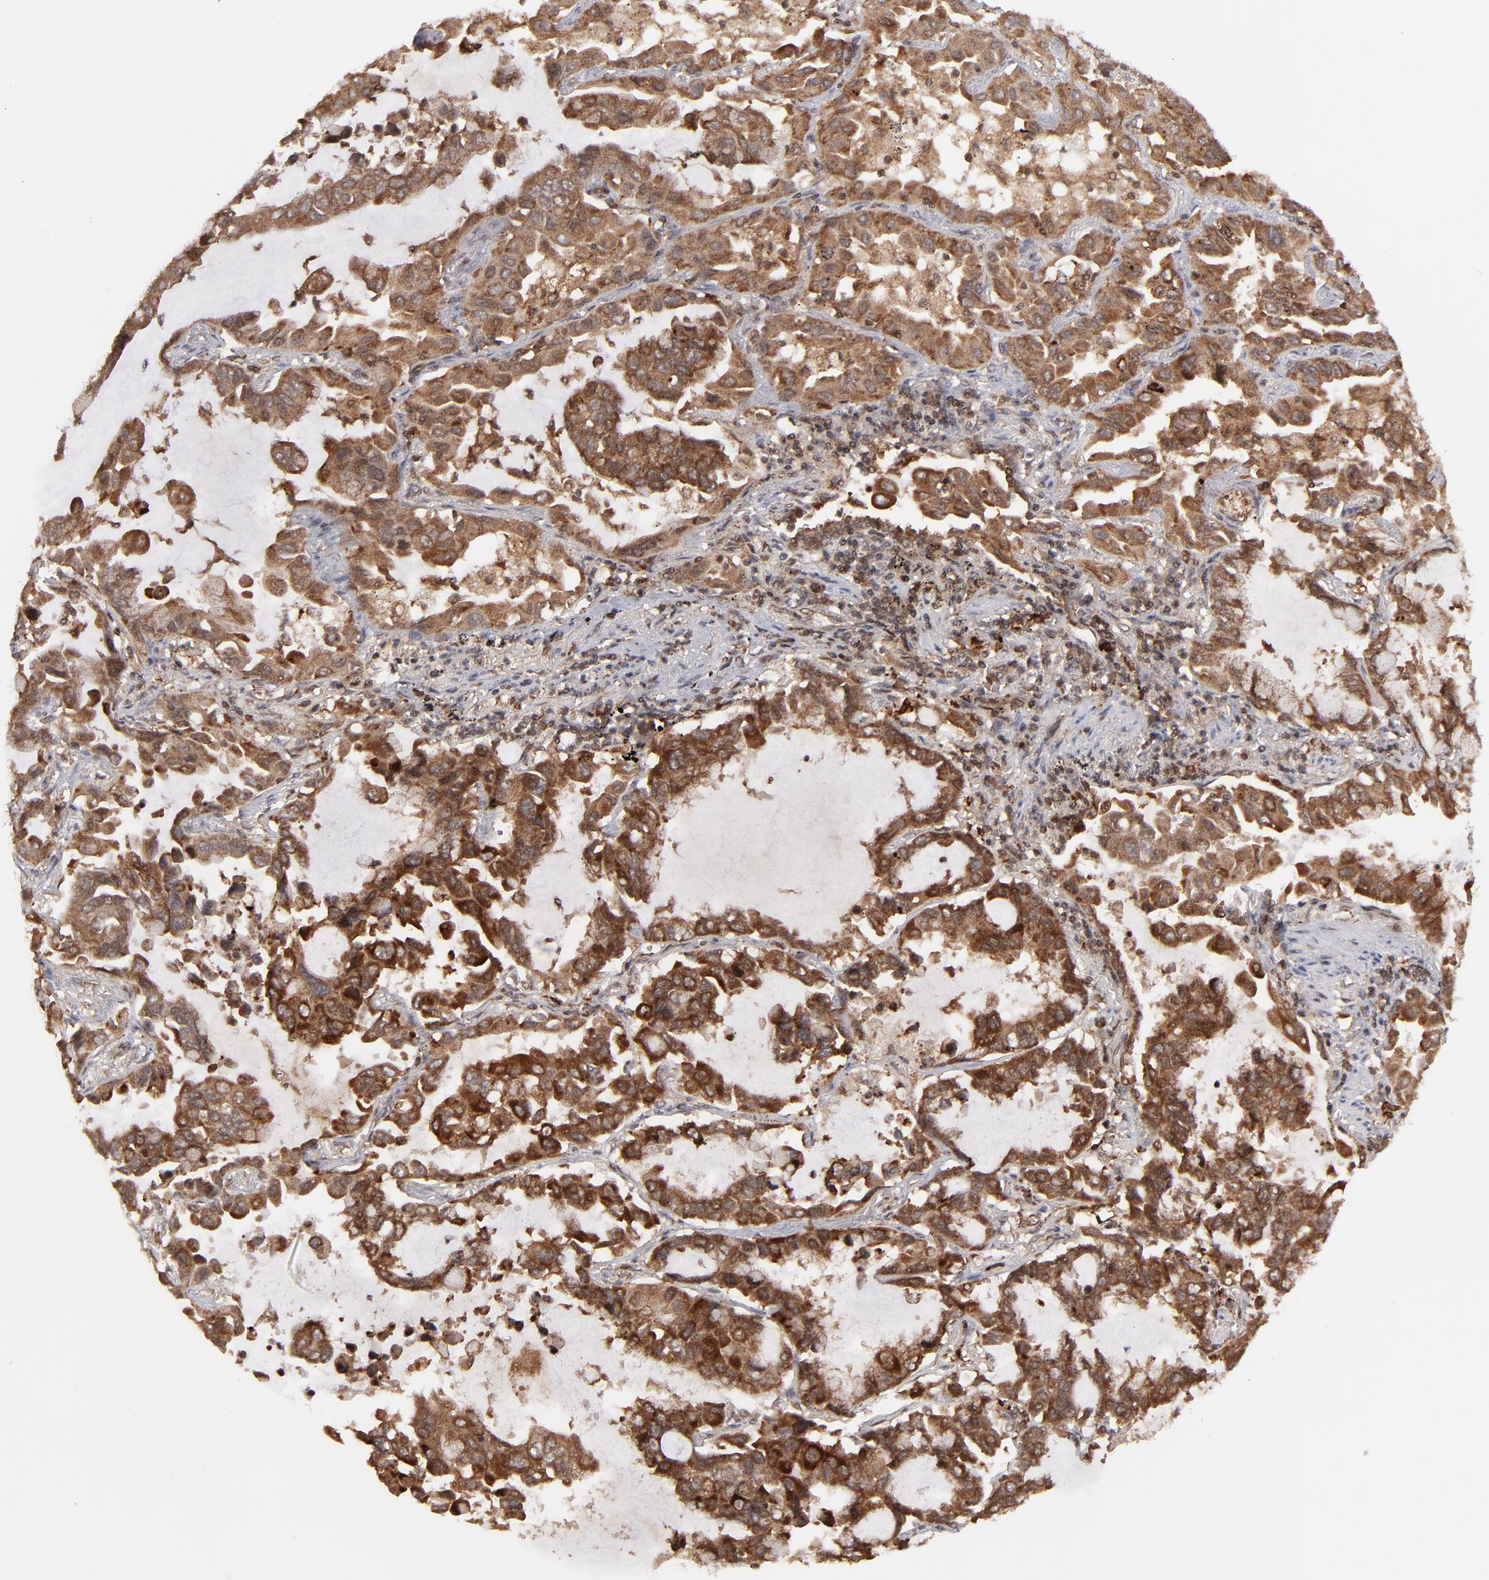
{"staining": {"intensity": "strong", "quantity": ">75%", "location": "cytoplasmic/membranous,nuclear"}, "tissue": "lung cancer", "cell_type": "Tumor cells", "image_type": "cancer", "snomed": [{"axis": "morphology", "description": "Adenocarcinoma, NOS"}, {"axis": "topography", "description": "Lung"}], "caption": "Adenocarcinoma (lung) was stained to show a protein in brown. There is high levels of strong cytoplasmic/membranous and nuclear positivity in about >75% of tumor cells.", "gene": "RGS6", "patient": {"sex": "male", "age": 64}}